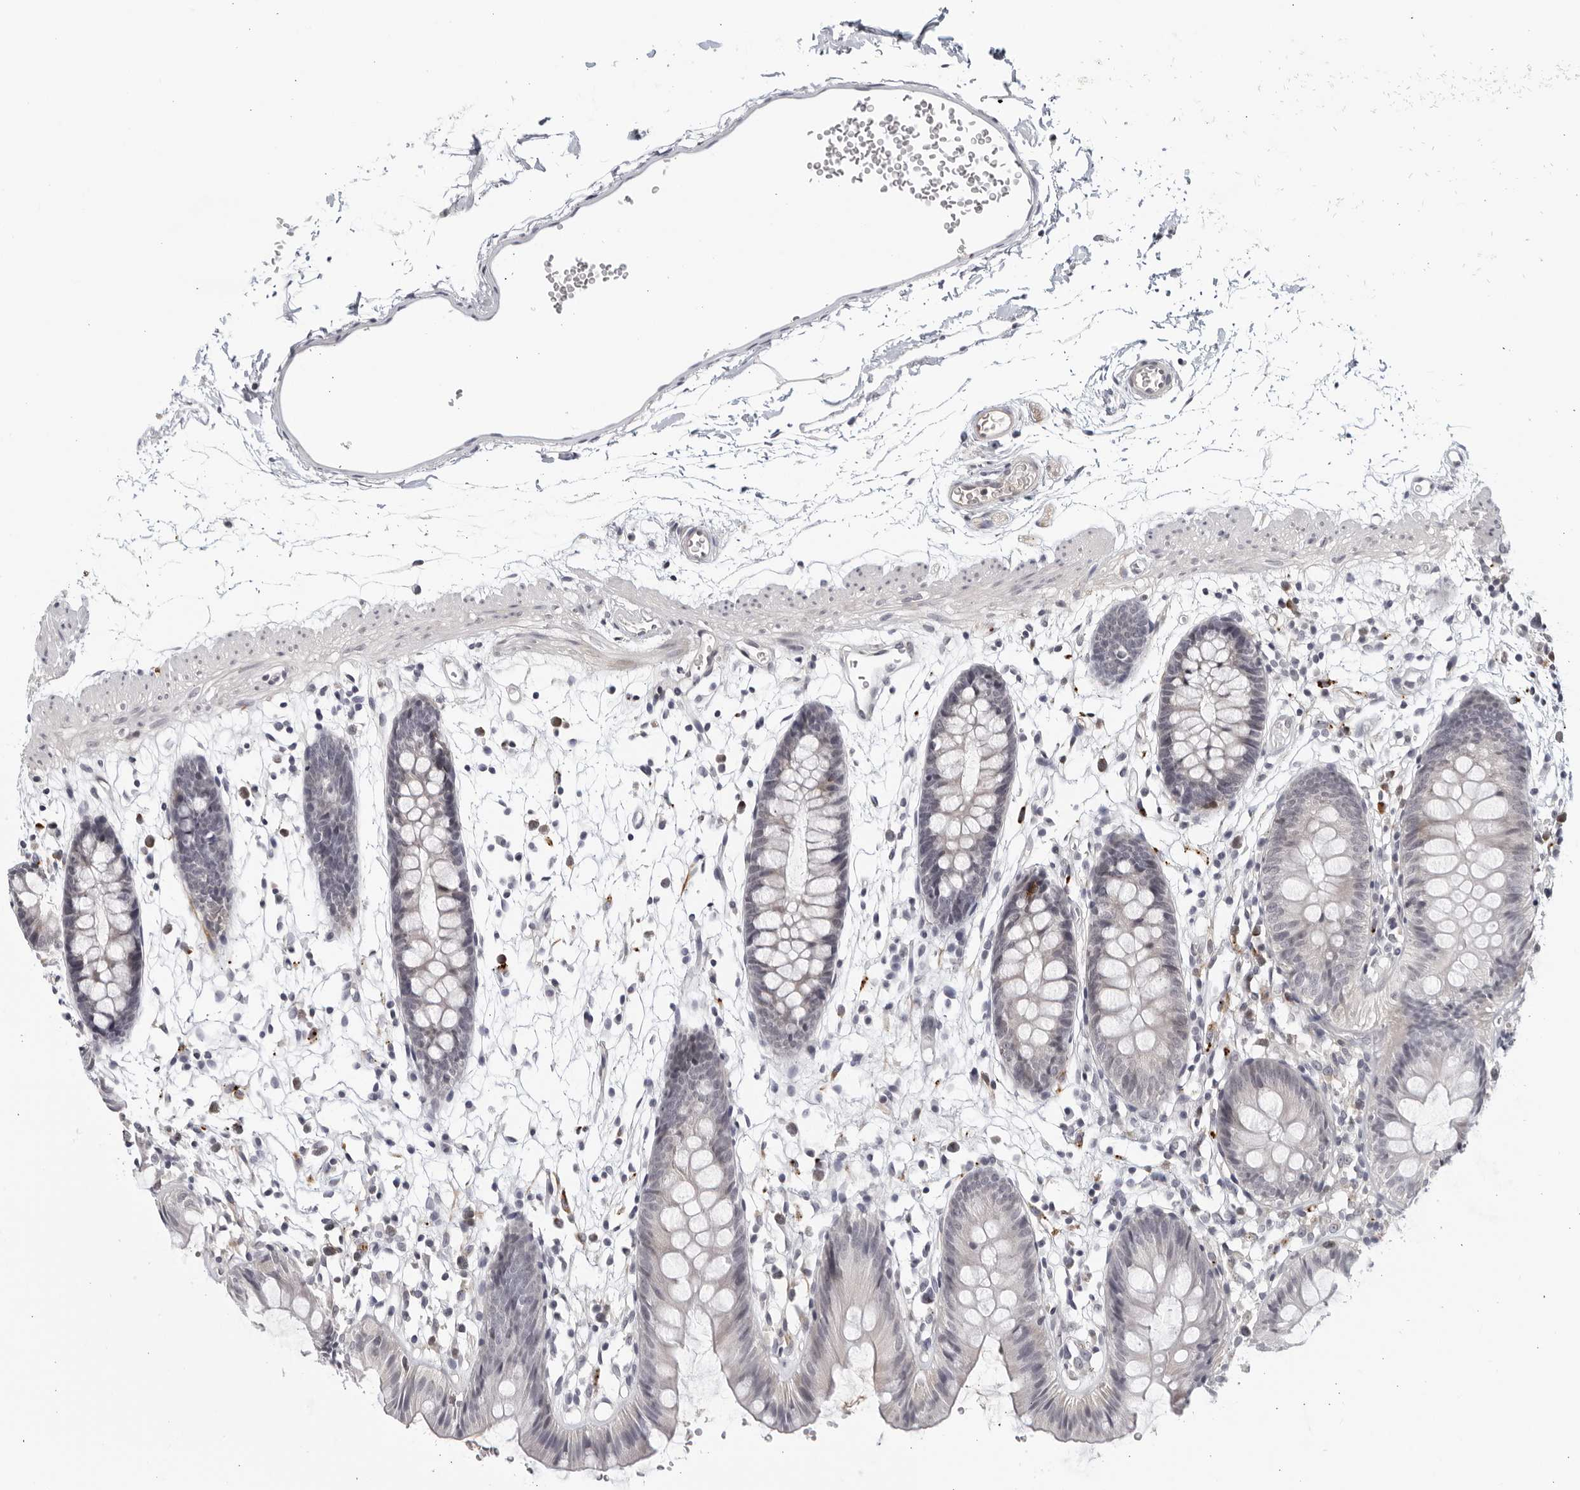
{"staining": {"intensity": "weak", "quantity": "25%-75%", "location": "nuclear"}, "tissue": "colon", "cell_type": "Endothelial cells", "image_type": "normal", "snomed": [{"axis": "morphology", "description": "Normal tissue, NOS"}, {"axis": "topography", "description": "Colon"}], "caption": "This is a histology image of immunohistochemistry staining of benign colon, which shows weak expression in the nuclear of endothelial cells.", "gene": "STRADB", "patient": {"sex": "male", "age": 56}}